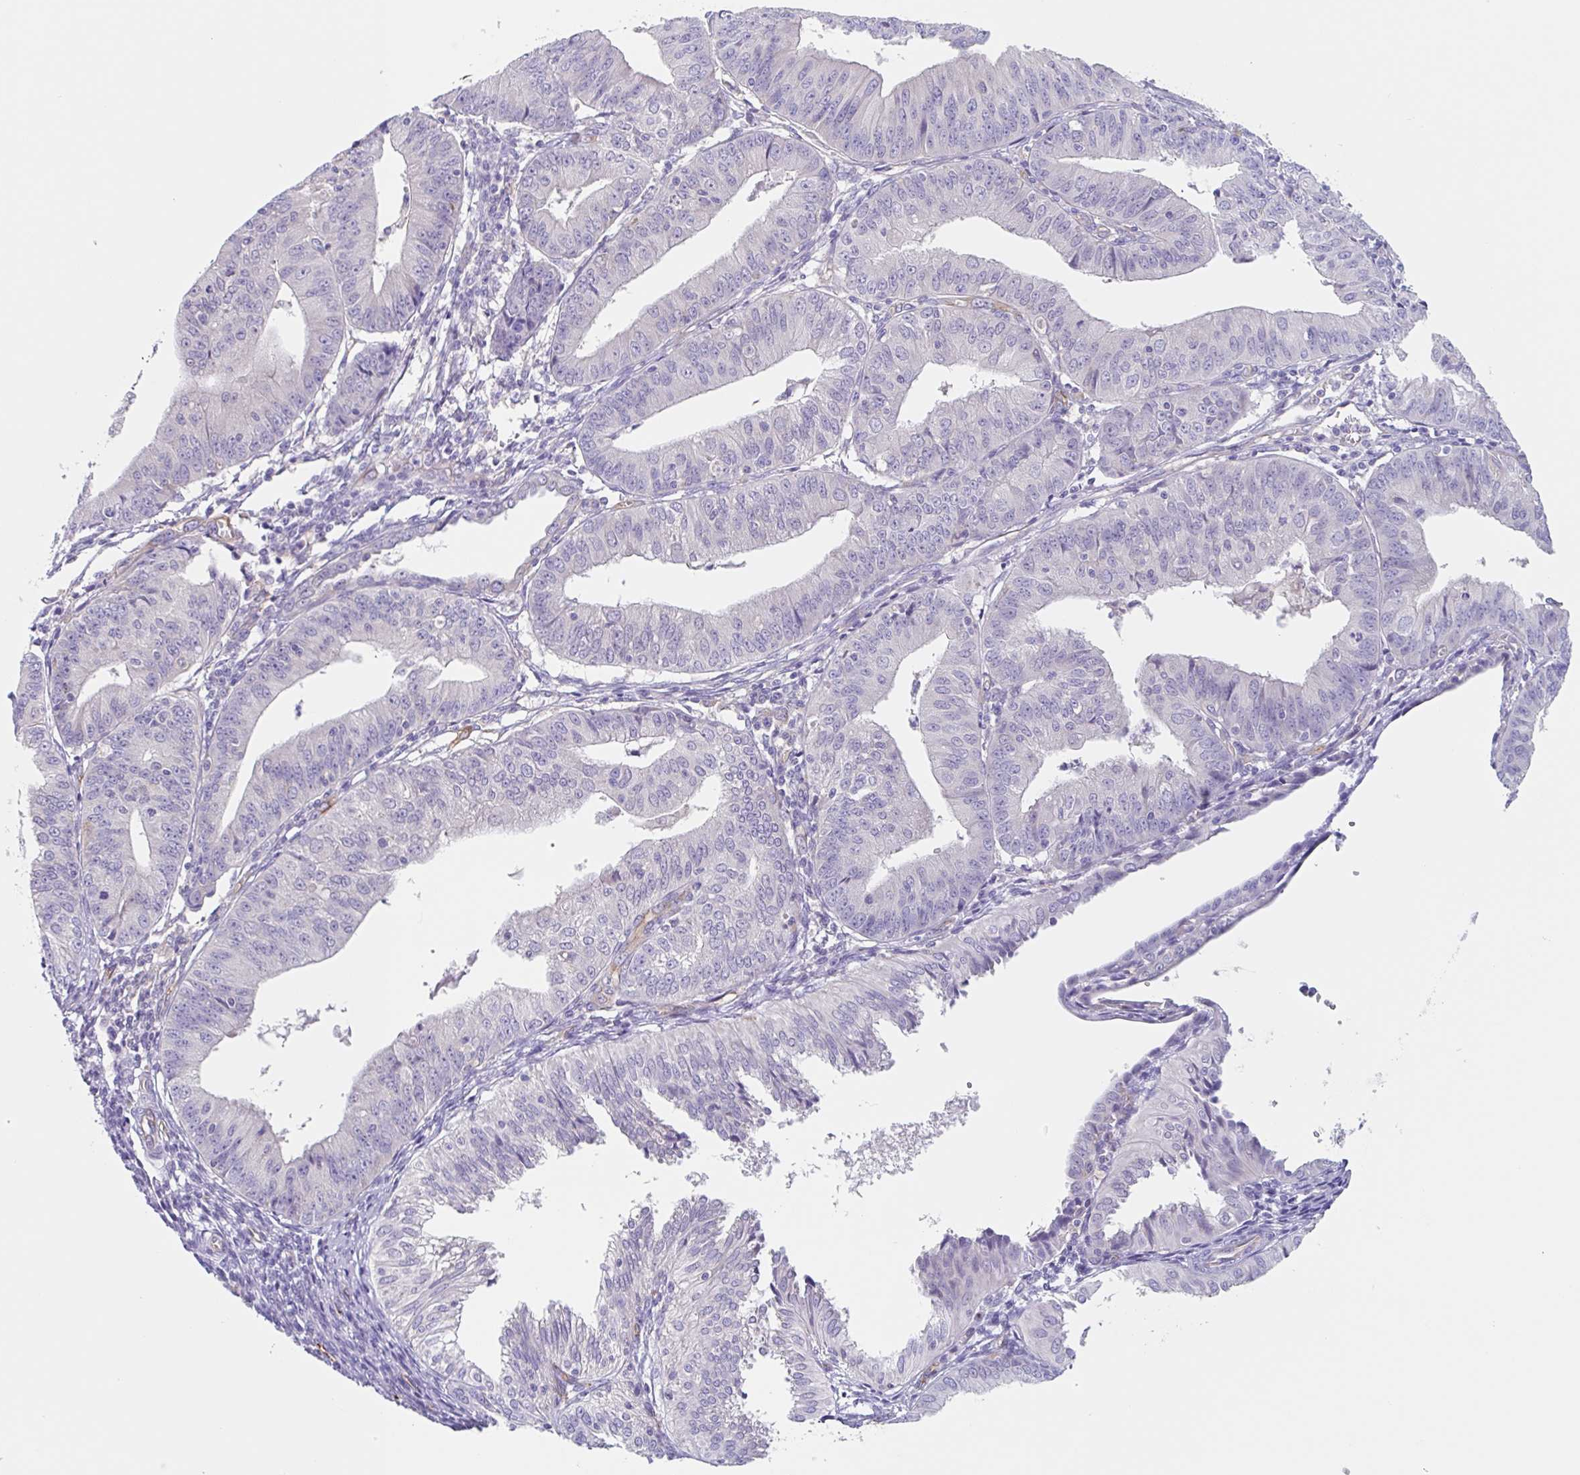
{"staining": {"intensity": "negative", "quantity": "none", "location": "none"}, "tissue": "endometrial cancer", "cell_type": "Tumor cells", "image_type": "cancer", "snomed": [{"axis": "morphology", "description": "Adenocarcinoma, NOS"}, {"axis": "topography", "description": "Endometrium"}], "caption": "DAB immunohistochemical staining of endometrial adenocarcinoma demonstrates no significant expression in tumor cells.", "gene": "EHD4", "patient": {"sex": "female", "age": 56}}